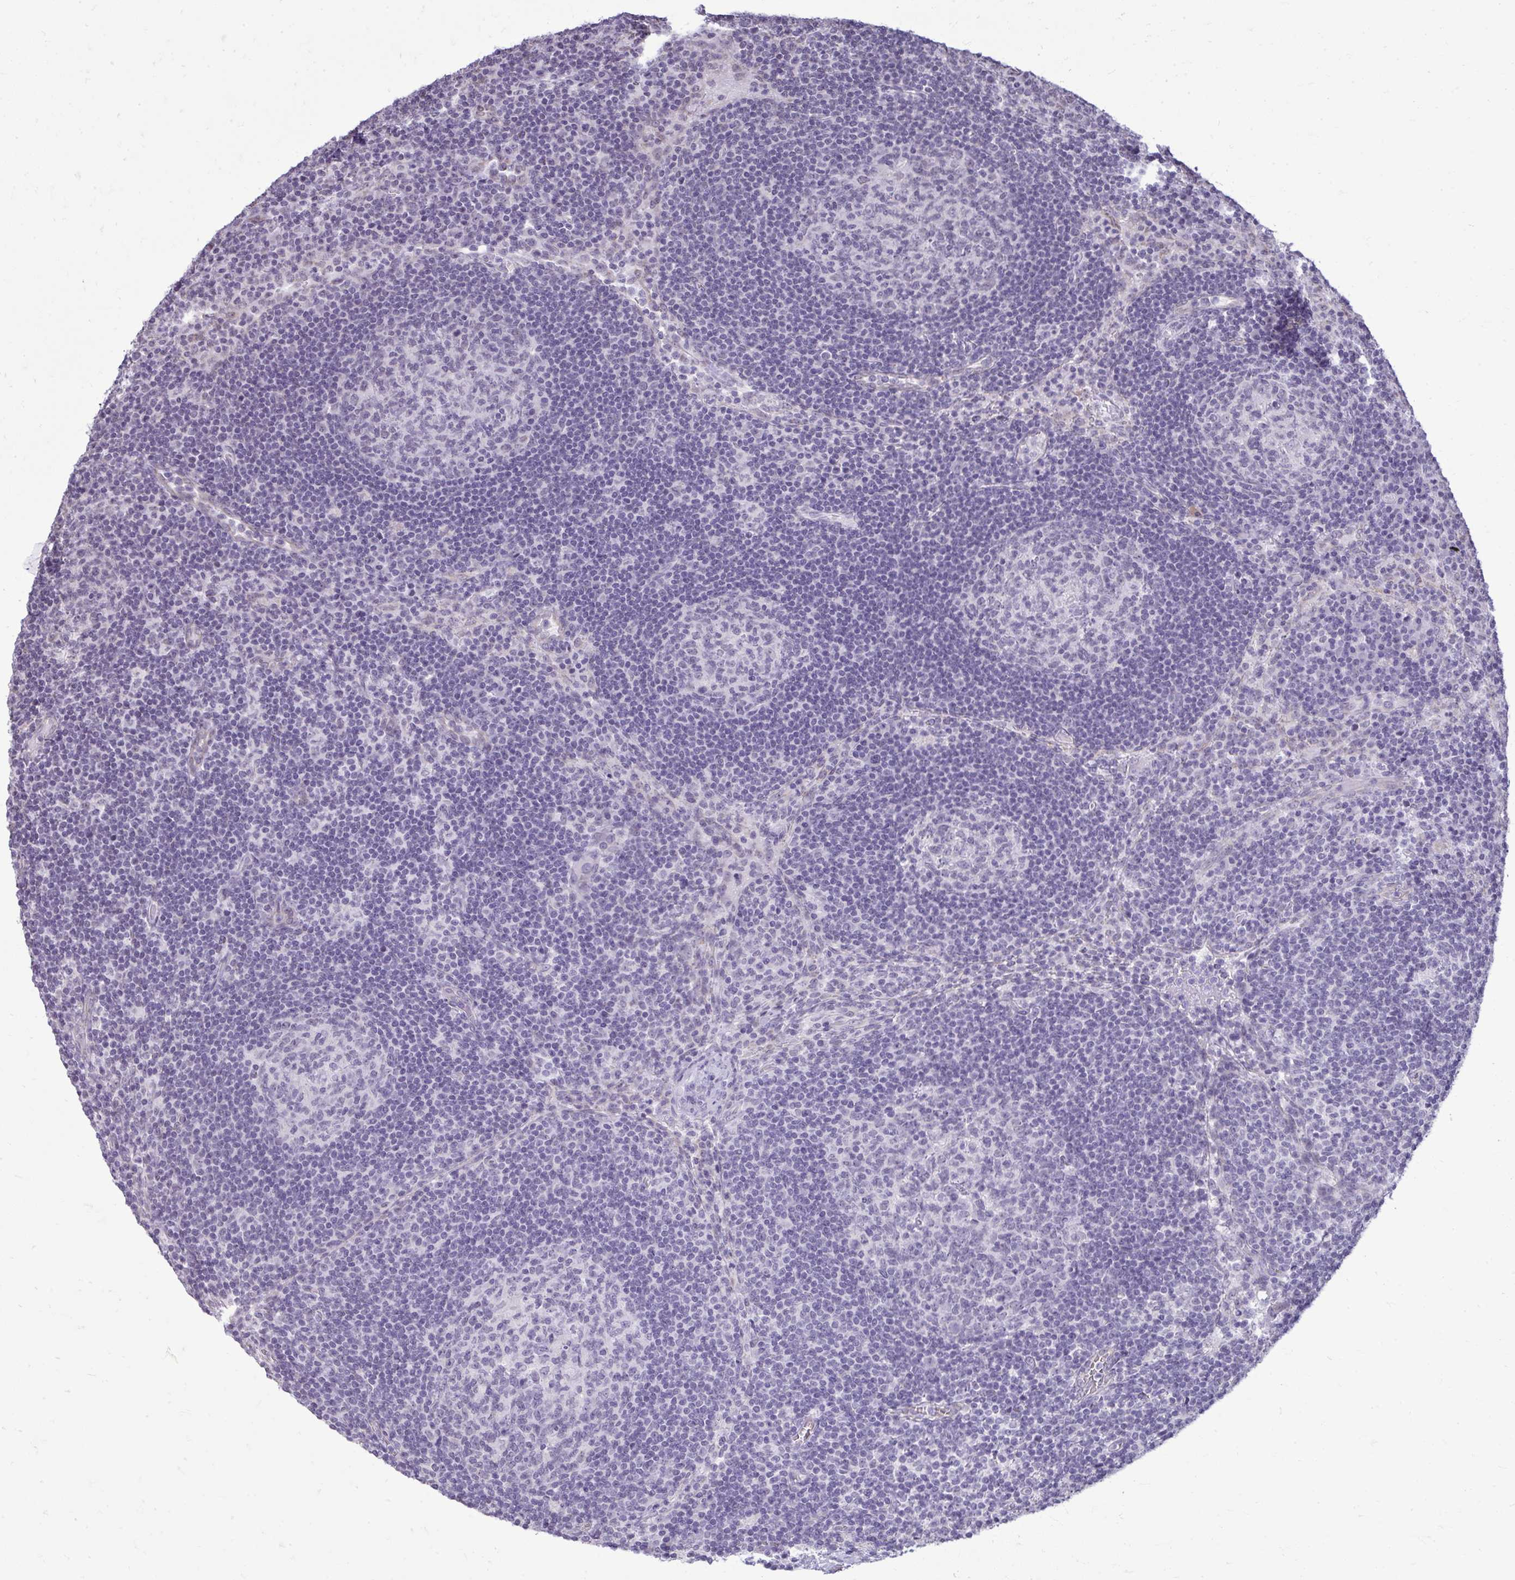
{"staining": {"intensity": "negative", "quantity": "none", "location": "none"}, "tissue": "lymph node", "cell_type": "Germinal center cells", "image_type": "normal", "snomed": [{"axis": "morphology", "description": "Normal tissue, NOS"}, {"axis": "topography", "description": "Lymph node"}], "caption": "This micrograph is of benign lymph node stained with immunohistochemistry (IHC) to label a protein in brown with the nuclei are counter-stained blue. There is no positivity in germinal center cells.", "gene": "NPPA", "patient": {"sex": "male", "age": 67}}